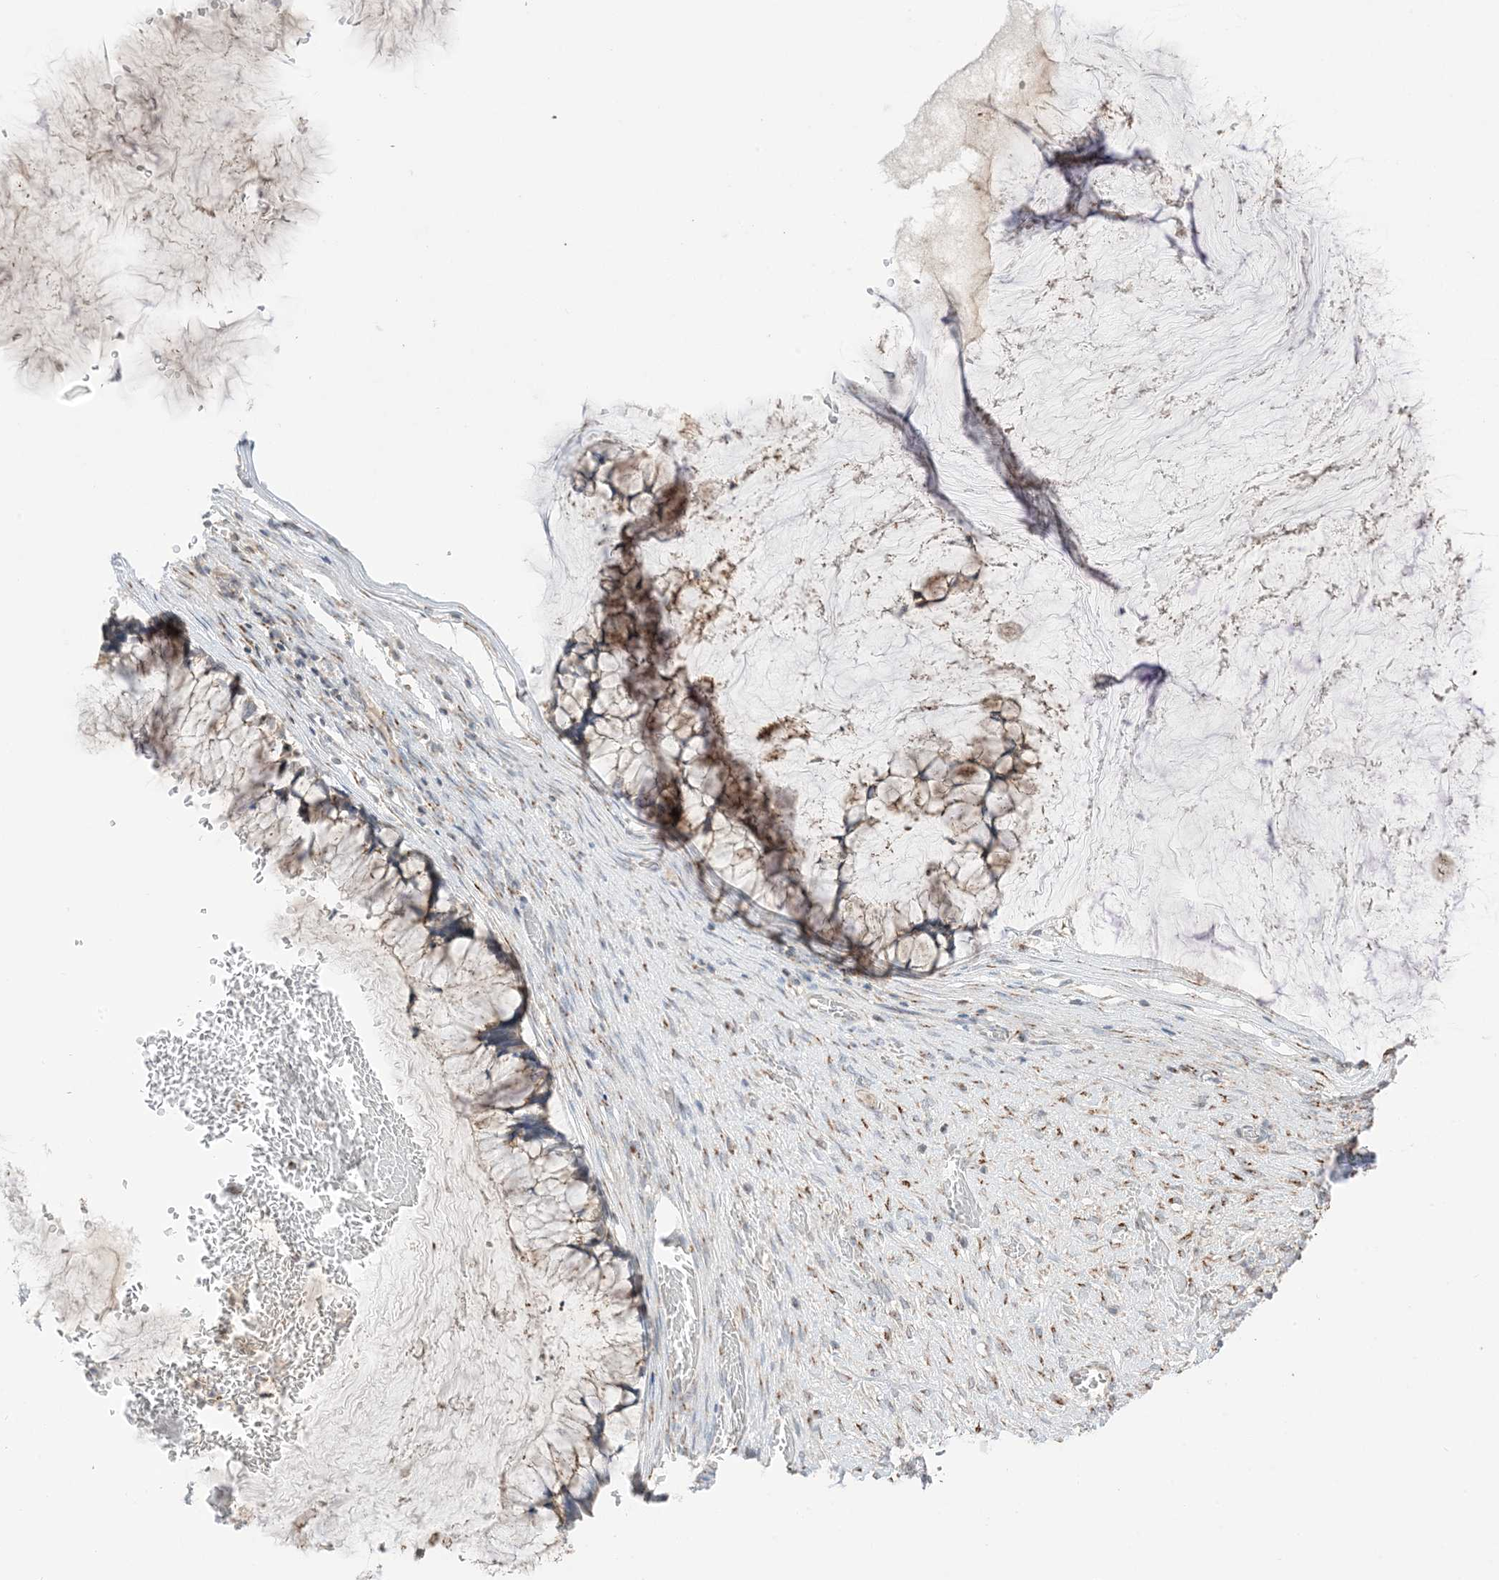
{"staining": {"intensity": "negative", "quantity": "none", "location": "none"}, "tissue": "ovarian cancer", "cell_type": "Tumor cells", "image_type": "cancer", "snomed": [{"axis": "morphology", "description": "Cystadenocarcinoma, mucinous, NOS"}, {"axis": "topography", "description": "Ovary"}], "caption": "An immunohistochemistry (IHC) micrograph of ovarian cancer (mucinous cystadenocarcinoma) is shown. There is no staining in tumor cells of ovarian cancer (mucinous cystadenocarcinoma). (Brightfield microscopy of DAB (3,3'-diaminobenzidine) immunohistochemistry (IHC) at high magnification).", "gene": "SLC25A12", "patient": {"sex": "female", "age": 42}}